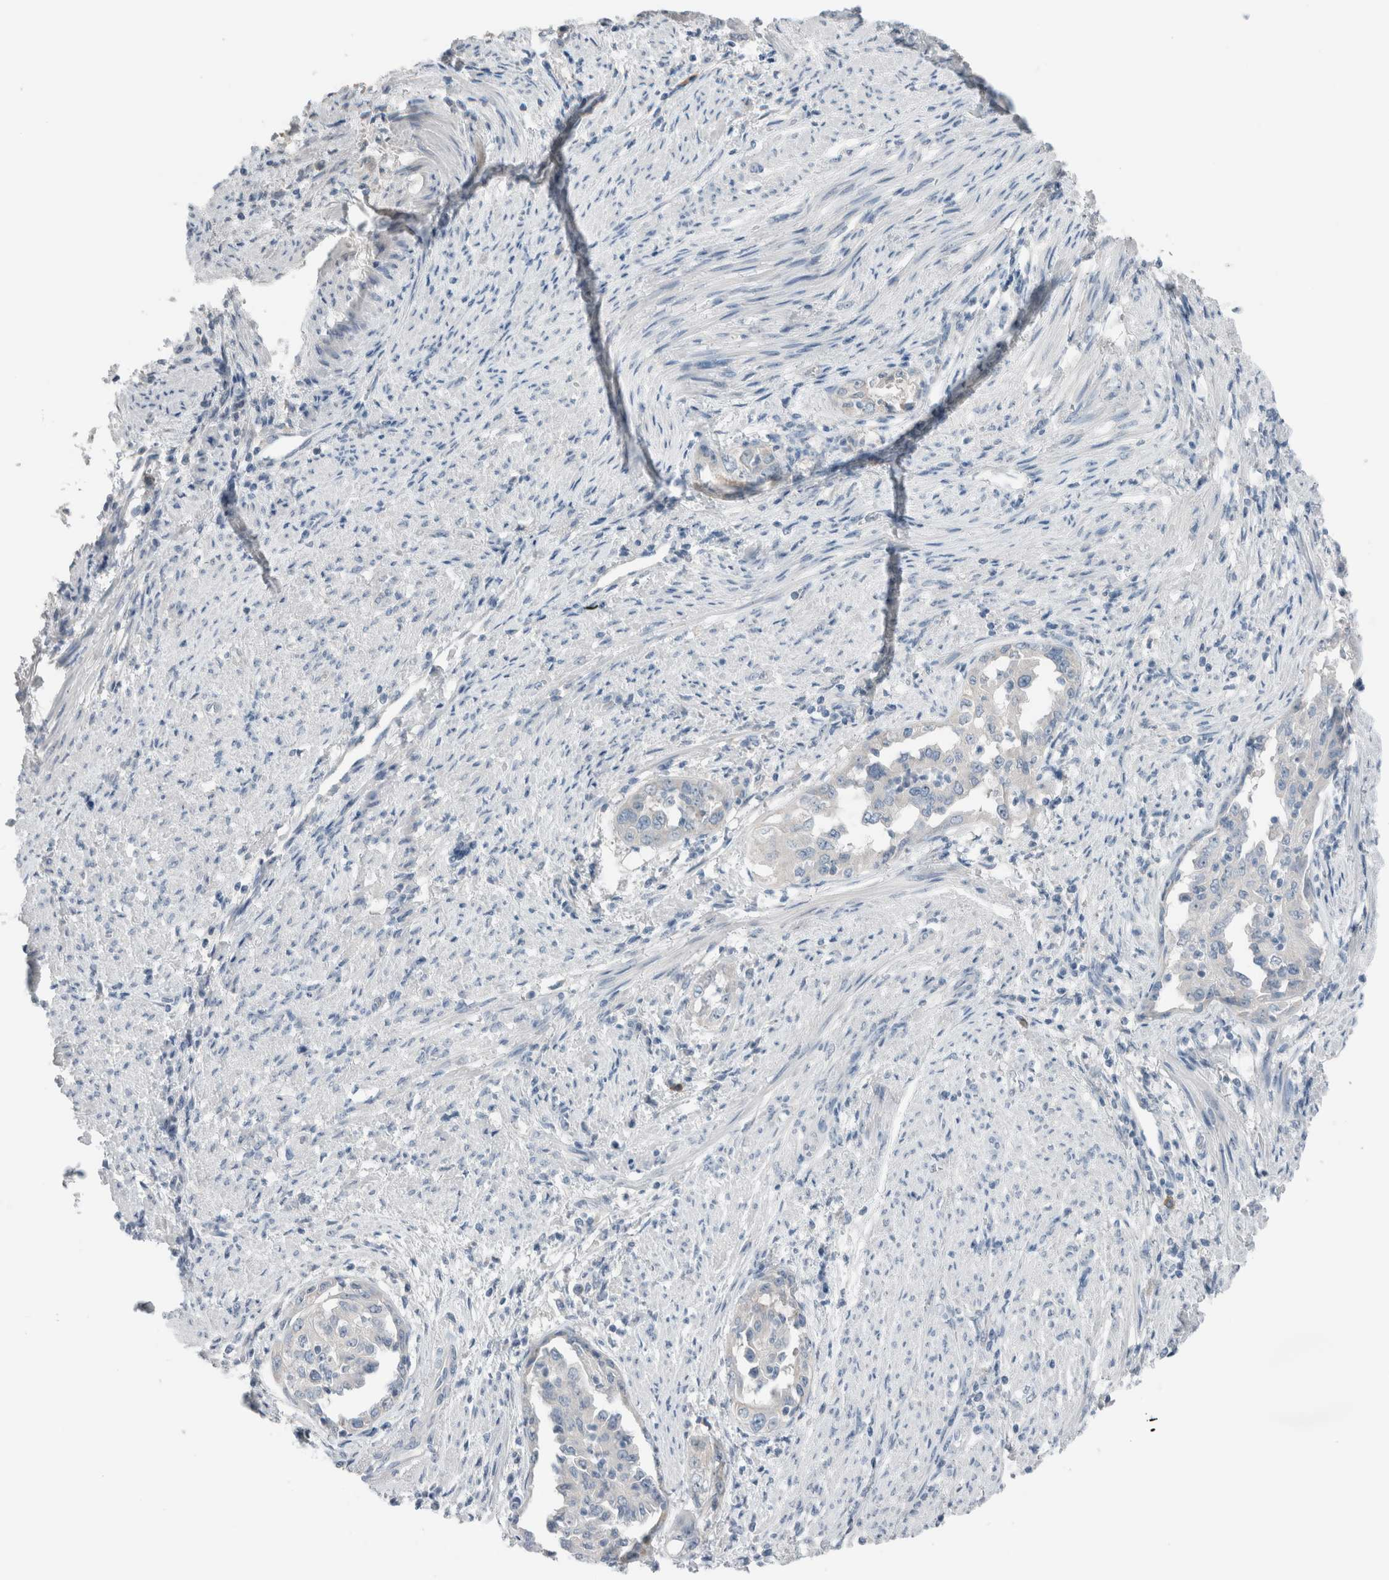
{"staining": {"intensity": "negative", "quantity": "none", "location": "none"}, "tissue": "endometrial cancer", "cell_type": "Tumor cells", "image_type": "cancer", "snomed": [{"axis": "morphology", "description": "Adenocarcinoma, NOS"}, {"axis": "topography", "description": "Endometrium"}], "caption": "A histopathology image of endometrial adenocarcinoma stained for a protein reveals no brown staining in tumor cells.", "gene": "DUOX1", "patient": {"sex": "female", "age": 85}}